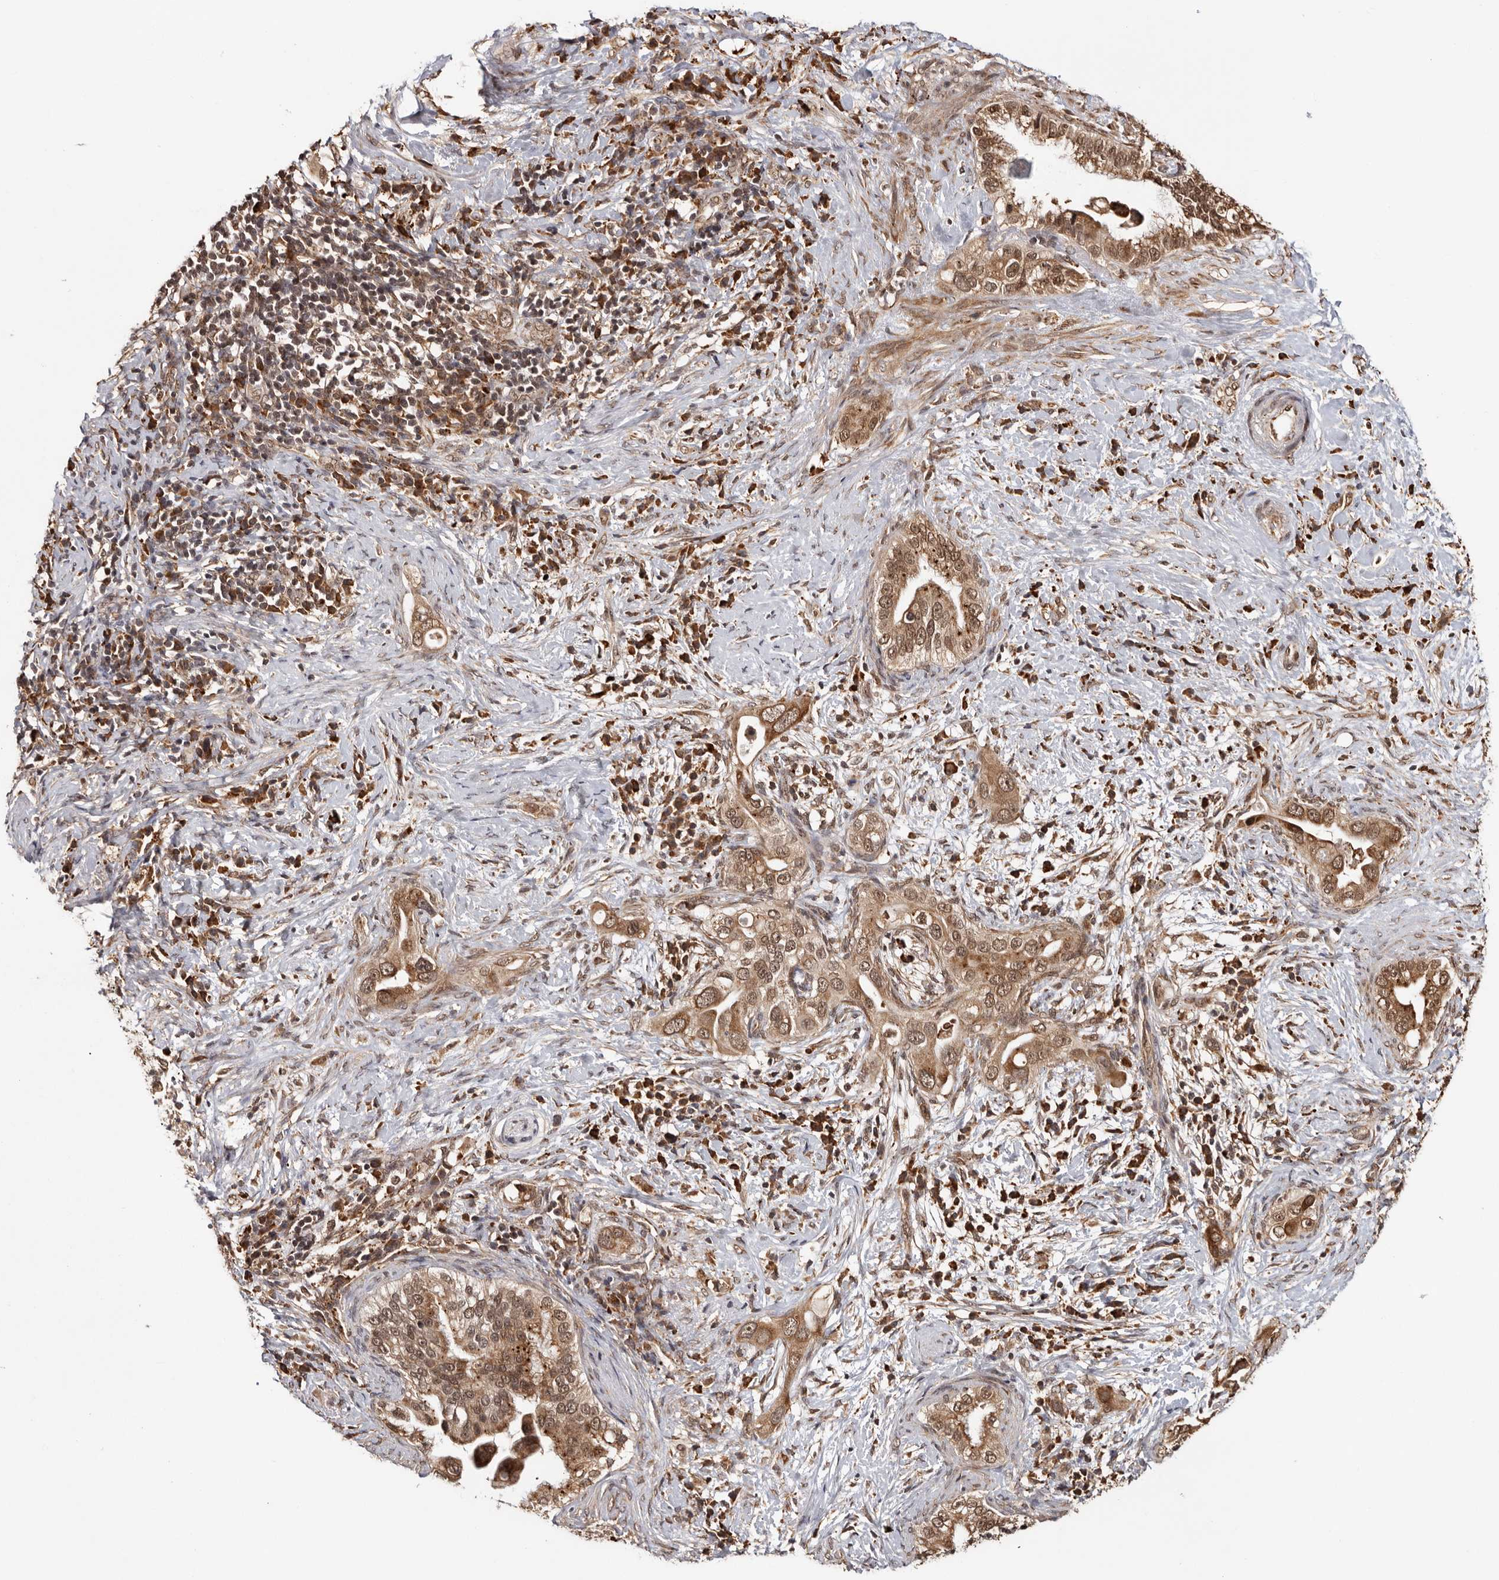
{"staining": {"intensity": "moderate", "quantity": ">75%", "location": "cytoplasmic/membranous,nuclear"}, "tissue": "pancreatic cancer", "cell_type": "Tumor cells", "image_type": "cancer", "snomed": [{"axis": "morphology", "description": "Inflammation, NOS"}, {"axis": "morphology", "description": "Adenocarcinoma, NOS"}, {"axis": "topography", "description": "Pancreas"}], "caption": "A histopathology image showing moderate cytoplasmic/membranous and nuclear positivity in approximately >75% of tumor cells in pancreatic cancer, as visualized by brown immunohistochemical staining.", "gene": "ZNF83", "patient": {"sex": "female", "age": 56}}